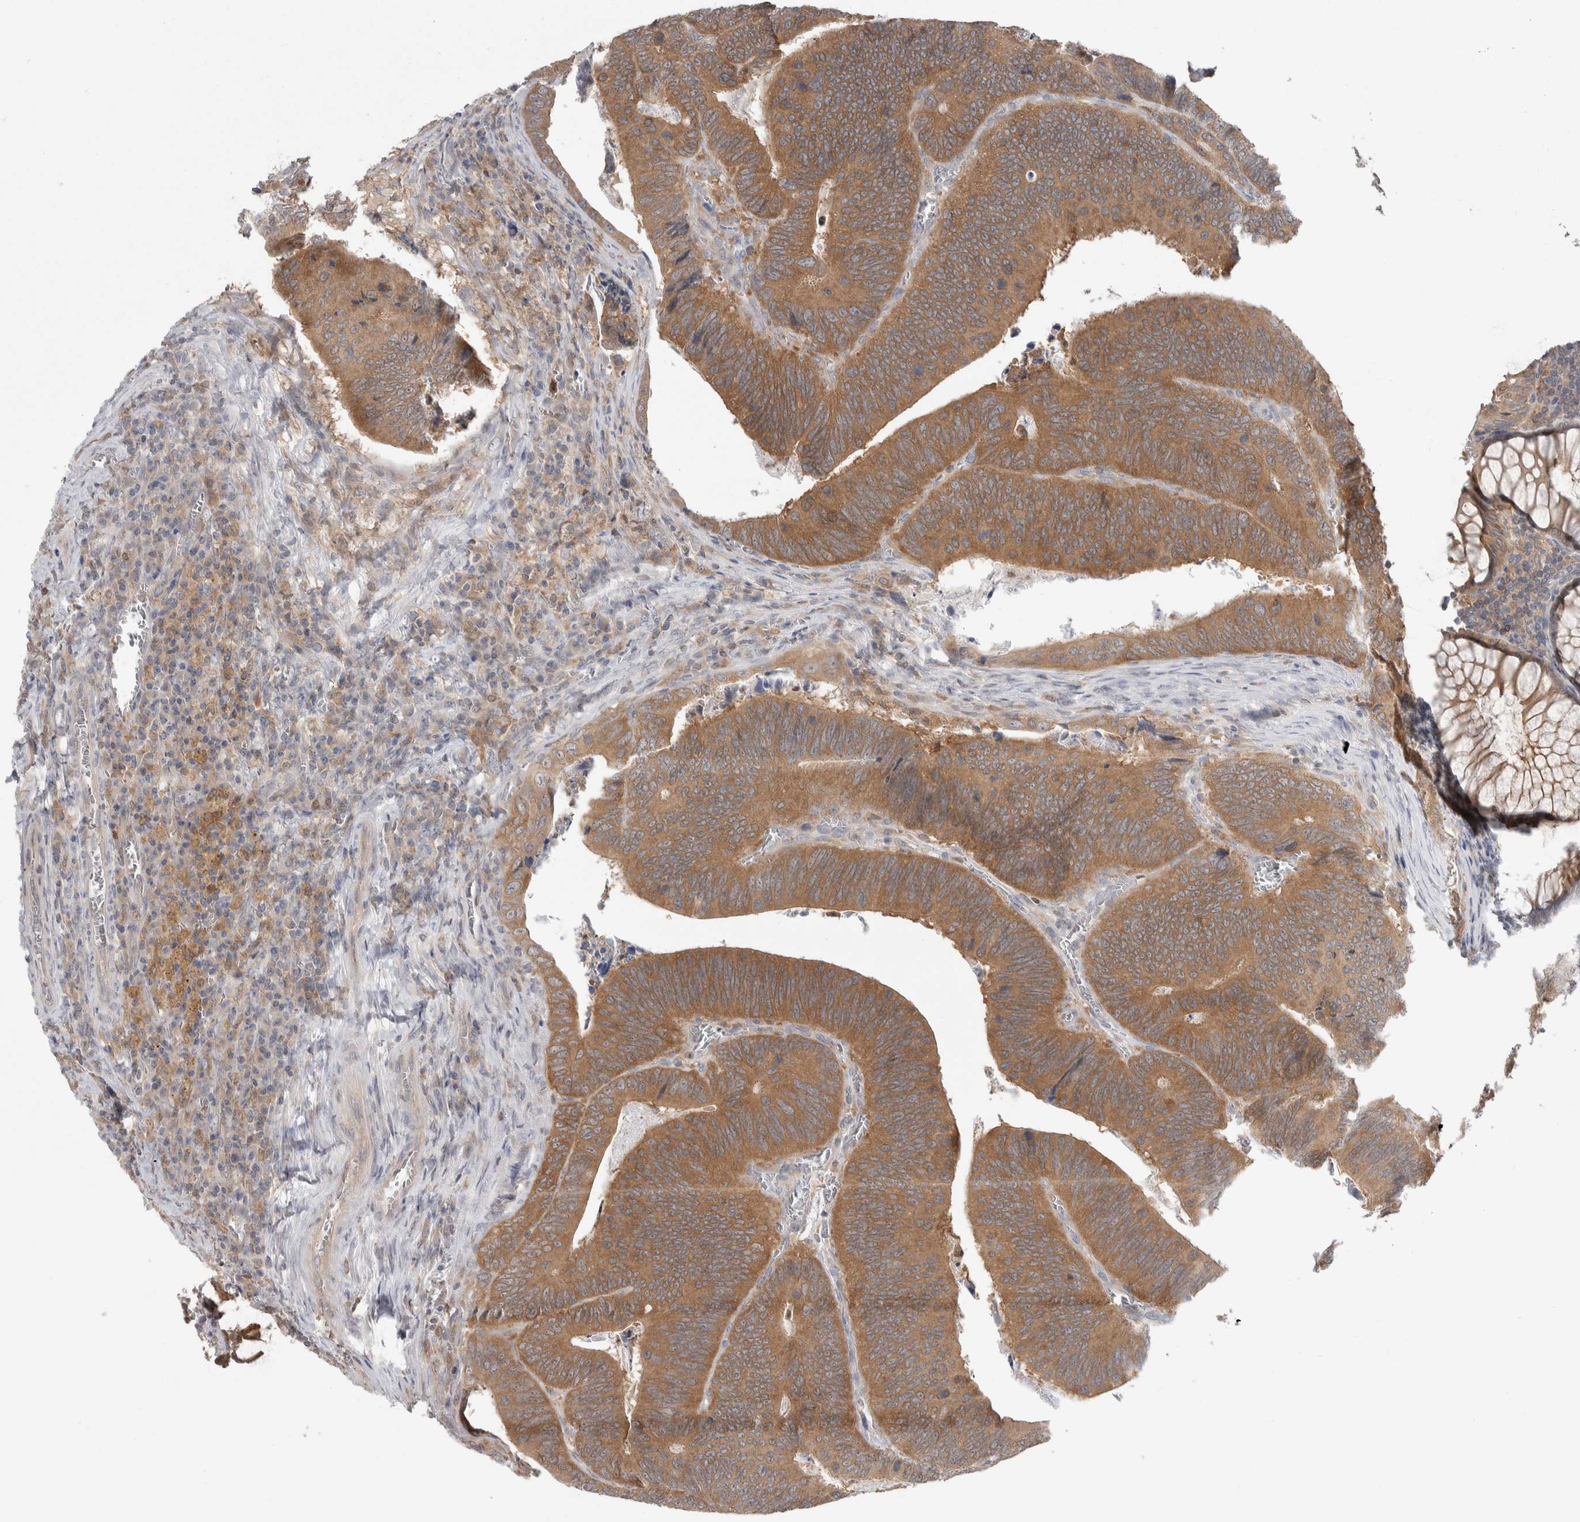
{"staining": {"intensity": "moderate", "quantity": ">75%", "location": "cytoplasmic/membranous"}, "tissue": "colorectal cancer", "cell_type": "Tumor cells", "image_type": "cancer", "snomed": [{"axis": "morphology", "description": "Inflammation, NOS"}, {"axis": "morphology", "description": "Adenocarcinoma, NOS"}, {"axis": "topography", "description": "Colon"}], "caption": "Immunohistochemistry (IHC) image of human adenocarcinoma (colorectal) stained for a protein (brown), which exhibits medium levels of moderate cytoplasmic/membranous positivity in about >75% of tumor cells.", "gene": "HTATIP2", "patient": {"sex": "male", "age": 72}}